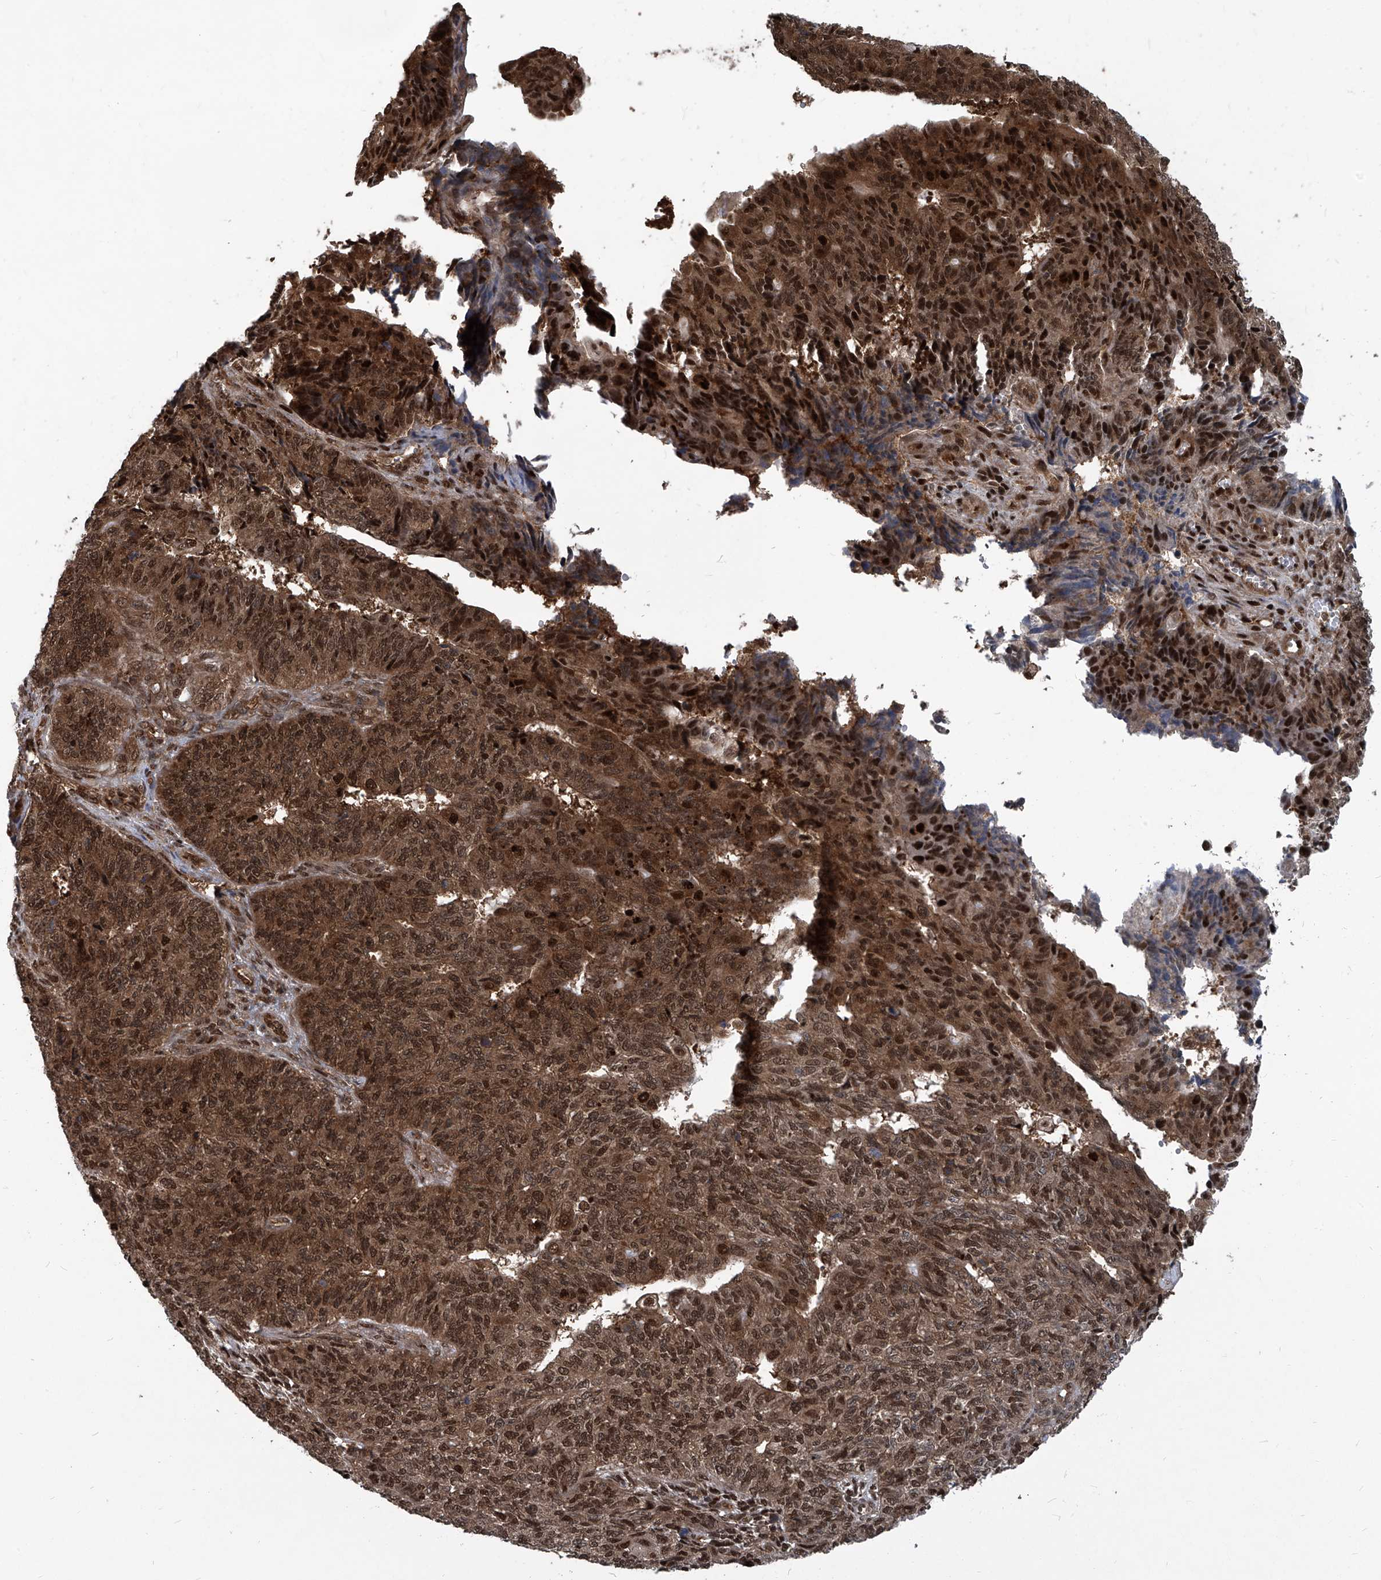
{"staining": {"intensity": "strong", "quantity": ">75%", "location": "cytoplasmic/membranous,nuclear"}, "tissue": "endometrial cancer", "cell_type": "Tumor cells", "image_type": "cancer", "snomed": [{"axis": "morphology", "description": "Adenocarcinoma, NOS"}, {"axis": "topography", "description": "Endometrium"}], "caption": "Tumor cells demonstrate high levels of strong cytoplasmic/membranous and nuclear expression in approximately >75% of cells in adenocarcinoma (endometrial).", "gene": "PSMB1", "patient": {"sex": "female", "age": 32}}